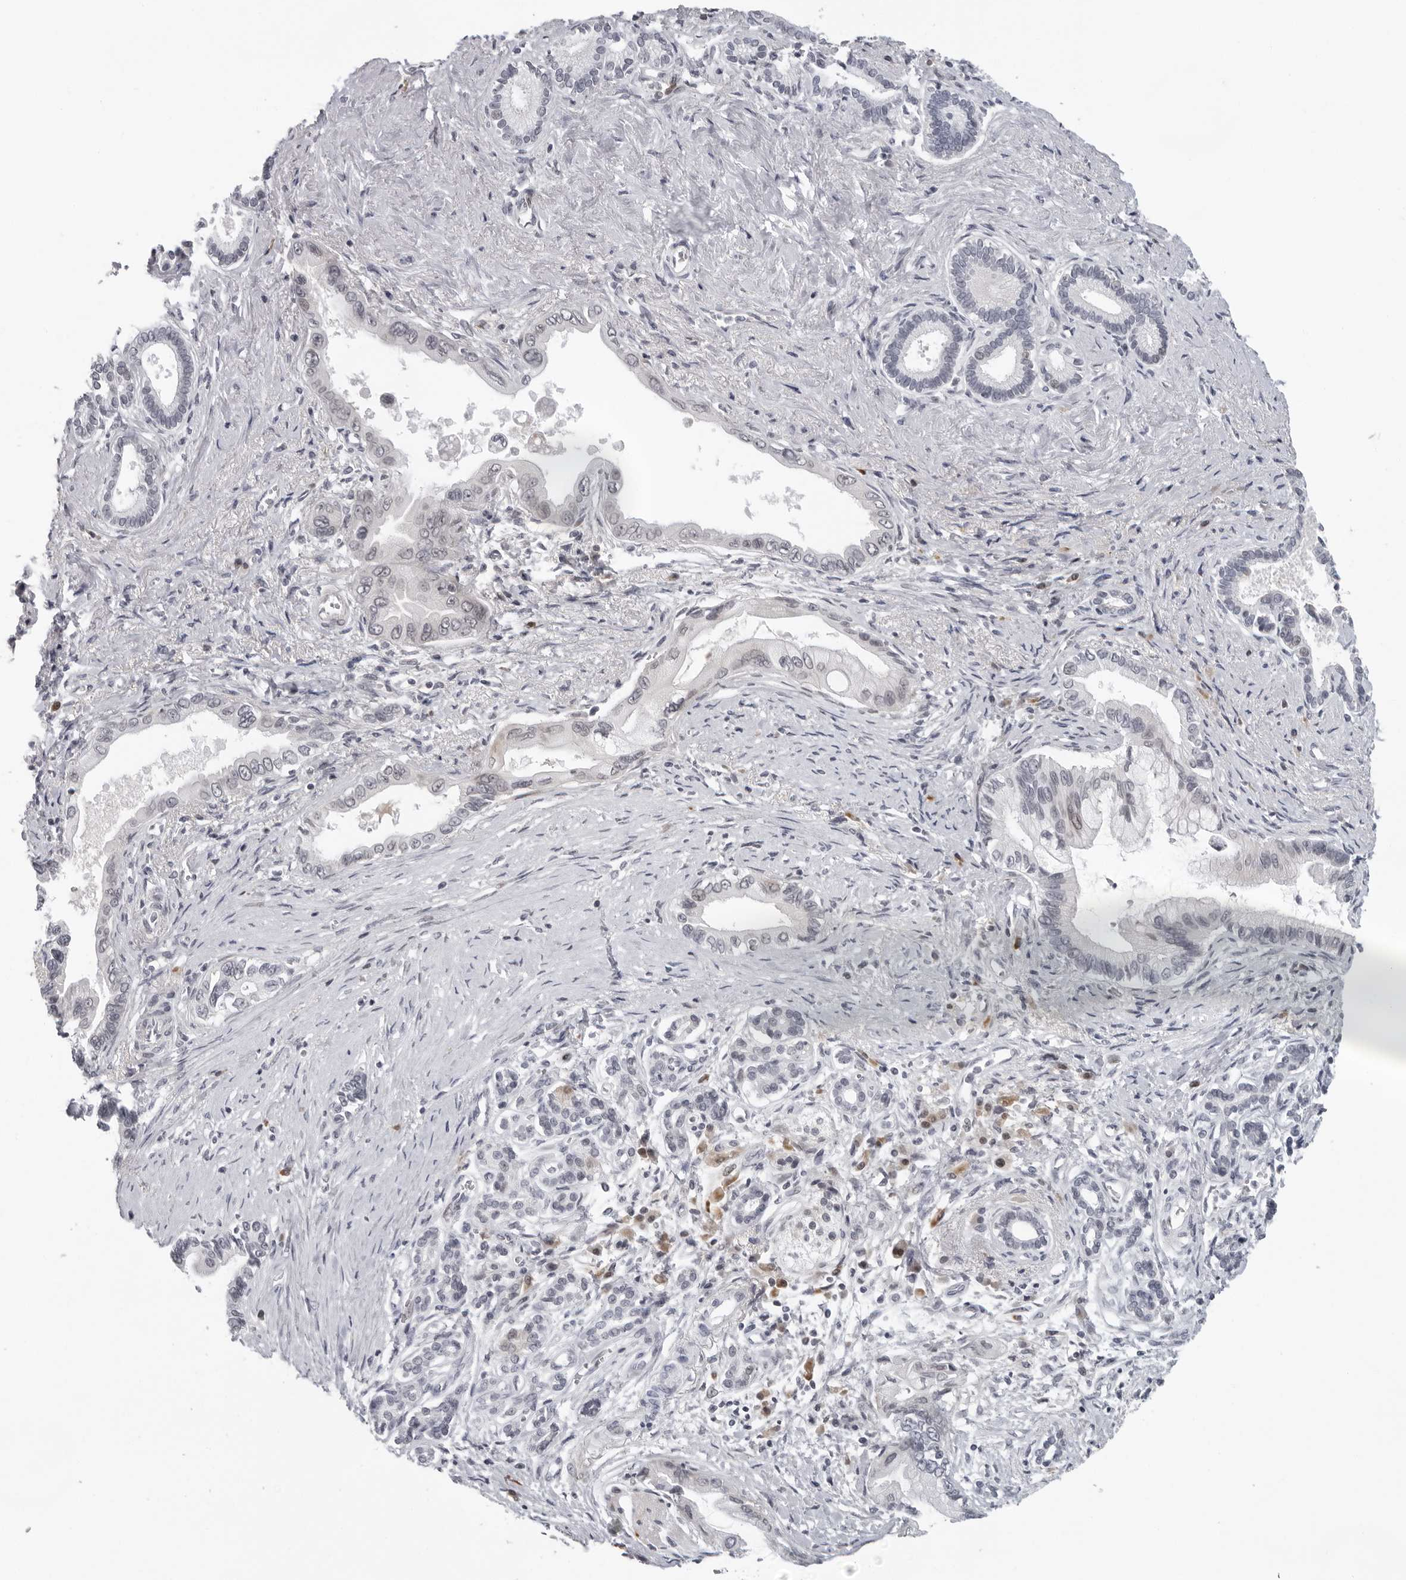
{"staining": {"intensity": "negative", "quantity": "none", "location": "none"}, "tissue": "pancreatic cancer", "cell_type": "Tumor cells", "image_type": "cancer", "snomed": [{"axis": "morphology", "description": "Adenocarcinoma, NOS"}, {"axis": "topography", "description": "Pancreas"}], "caption": "Tumor cells are negative for brown protein staining in adenocarcinoma (pancreatic).", "gene": "PIP4K2C", "patient": {"sex": "male", "age": 78}}